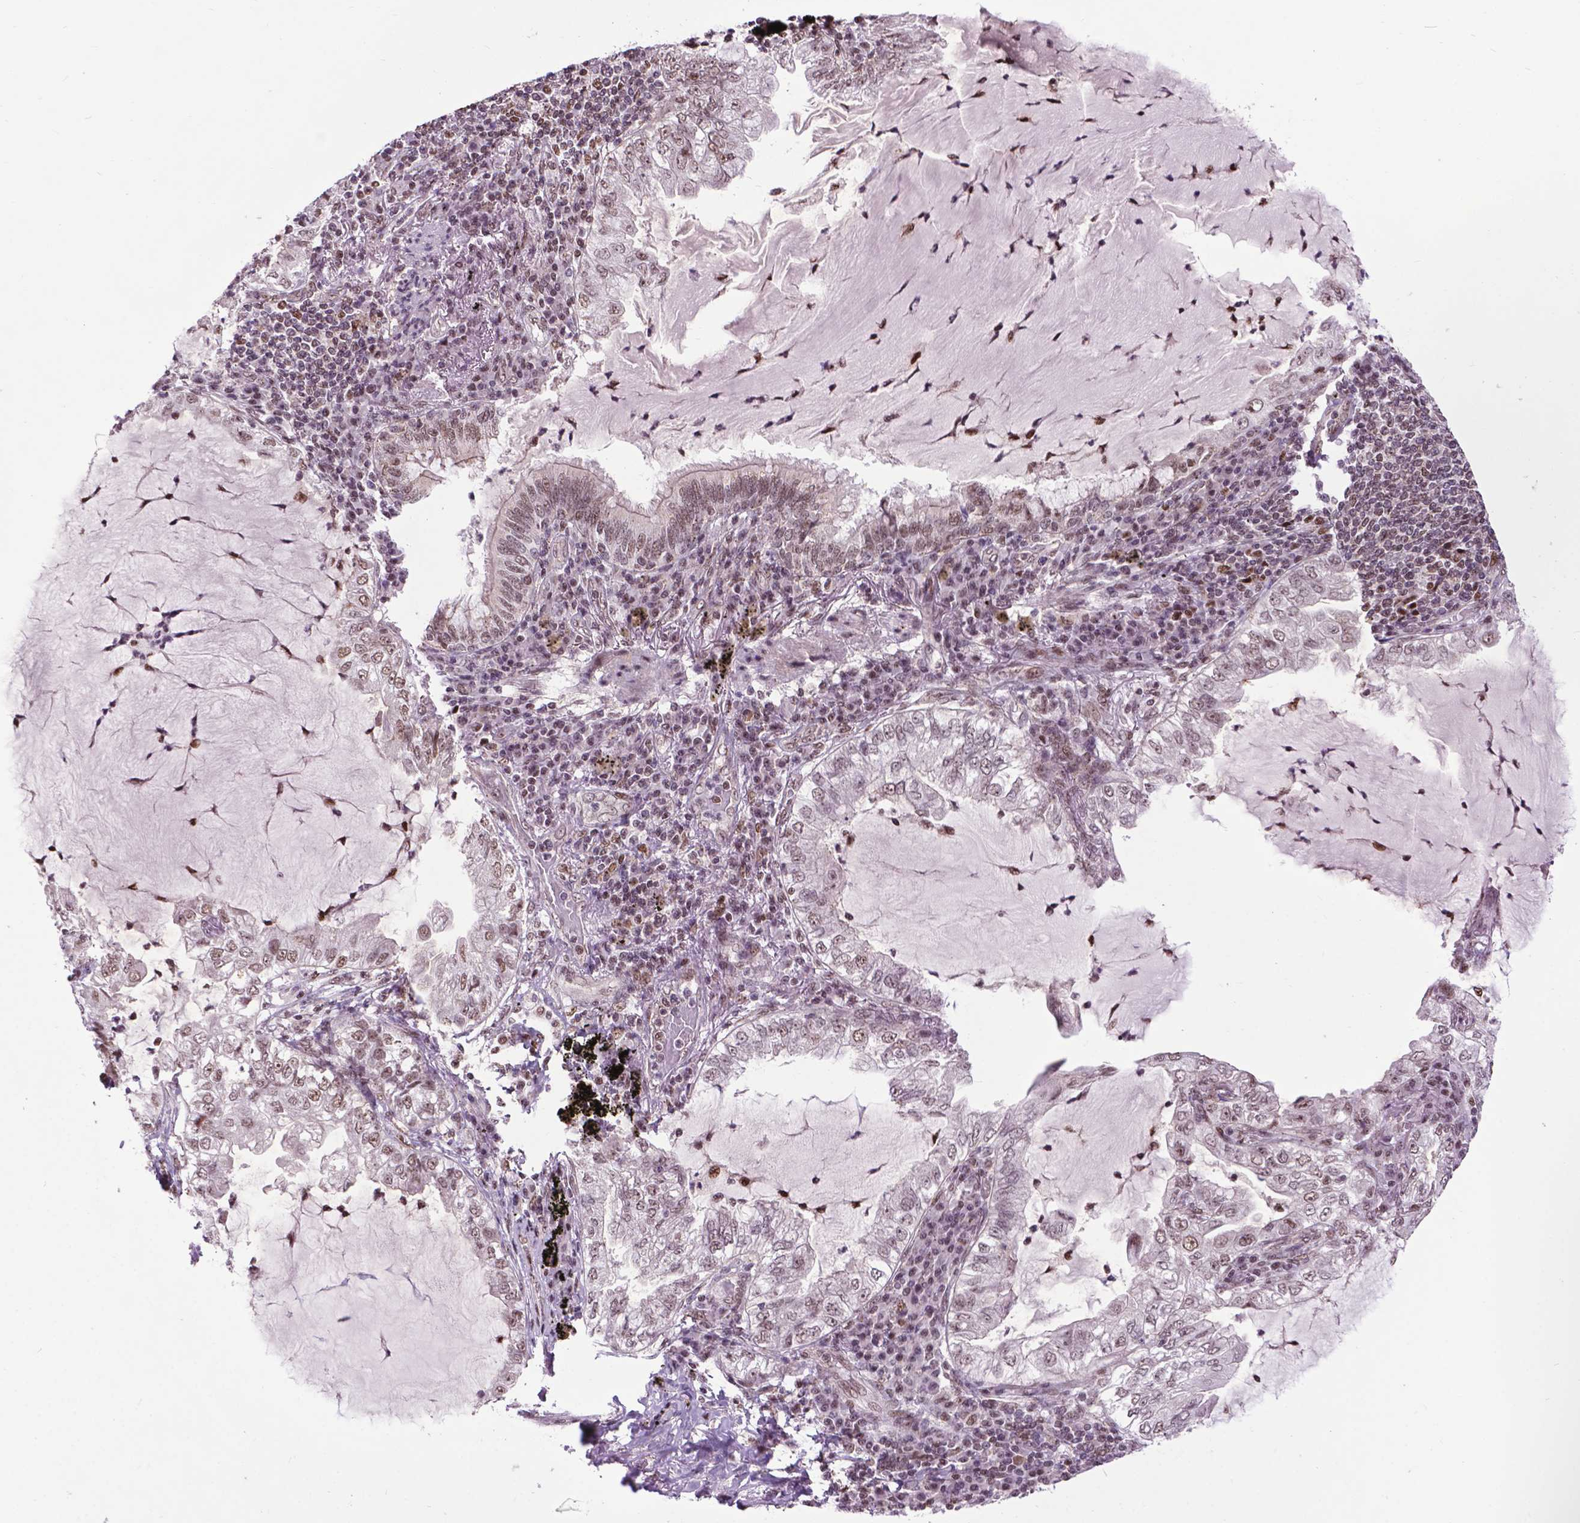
{"staining": {"intensity": "moderate", "quantity": "25%-75%", "location": "nuclear"}, "tissue": "lung cancer", "cell_type": "Tumor cells", "image_type": "cancer", "snomed": [{"axis": "morphology", "description": "Adenocarcinoma, NOS"}, {"axis": "topography", "description": "Lung"}], "caption": "Lung cancer (adenocarcinoma) stained with a protein marker reveals moderate staining in tumor cells.", "gene": "EAF1", "patient": {"sex": "female", "age": 73}}